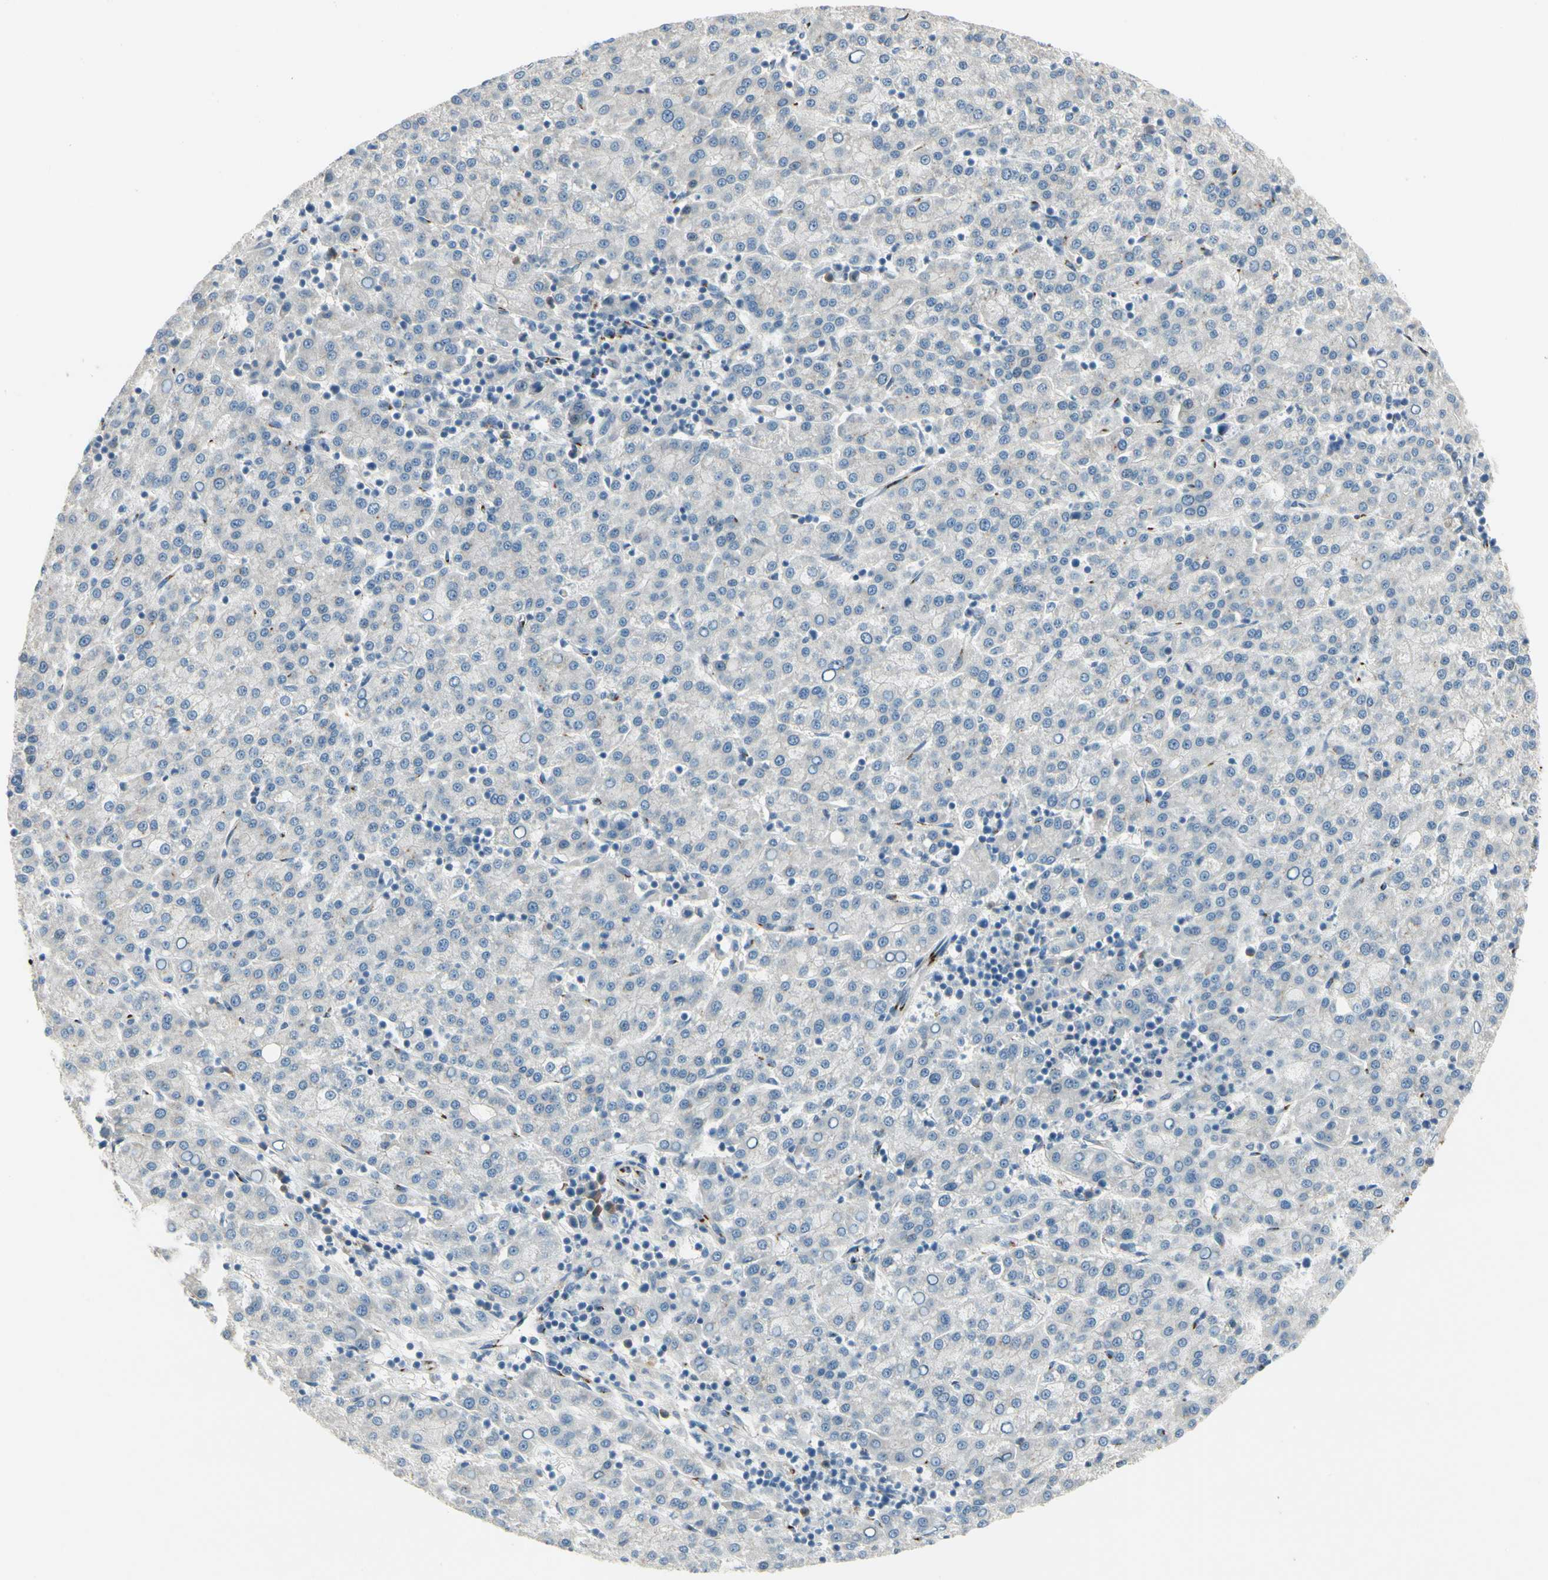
{"staining": {"intensity": "negative", "quantity": "none", "location": "none"}, "tissue": "liver cancer", "cell_type": "Tumor cells", "image_type": "cancer", "snomed": [{"axis": "morphology", "description": "Carcinoma, Hepatocellular, NOS"}, {"axis": "topography", "description": "Liver"}], "caption": "Immunohistochemistry (IHC) histopathology image of human liver hepatocellular carcinoma stained for a protein (brown), which reveals no expression in tumor cells.", "gene": "MANSC1", "patient": {"sex": "female", "age": 58}}